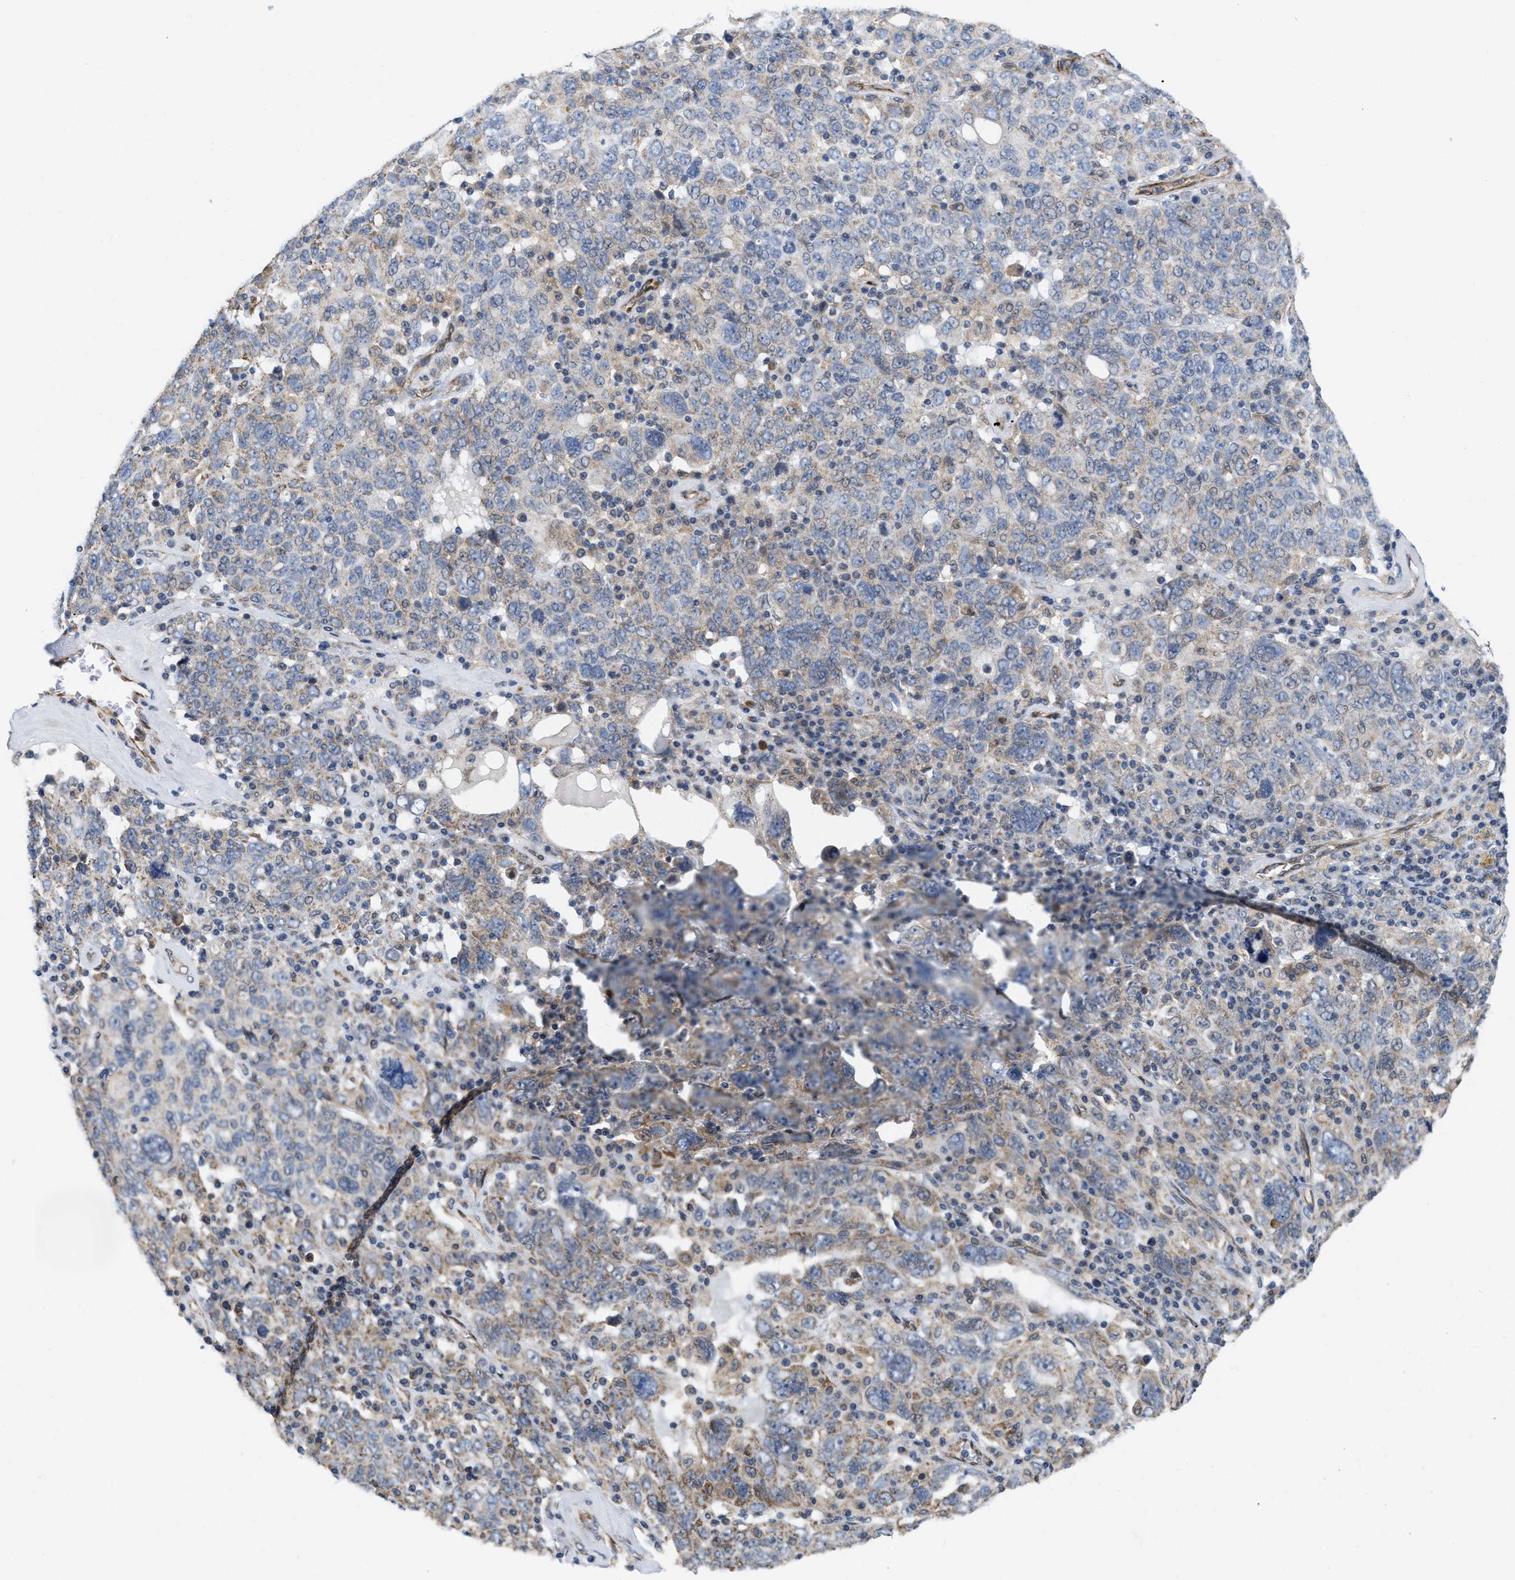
{"staining": {"intensity": "negative", "quantity": "none", "location": "none"}, "tissue": "ovarian cancer", "cell_type": "Tumor cells", "image_type": "cancer", "snomed": [{"axis": "morphology", "description": "Carcinoma, endometroid"}, {"axis": "topography", "description": "Ovary"}], "caption": "This is an immunohistochemistry (IHC) photomicrograph of human ovarian endometroid carcinoma. There is no staining in tumor cells.", "gene": "EOGT", "patient": {"sex": "female", "age": 62}}